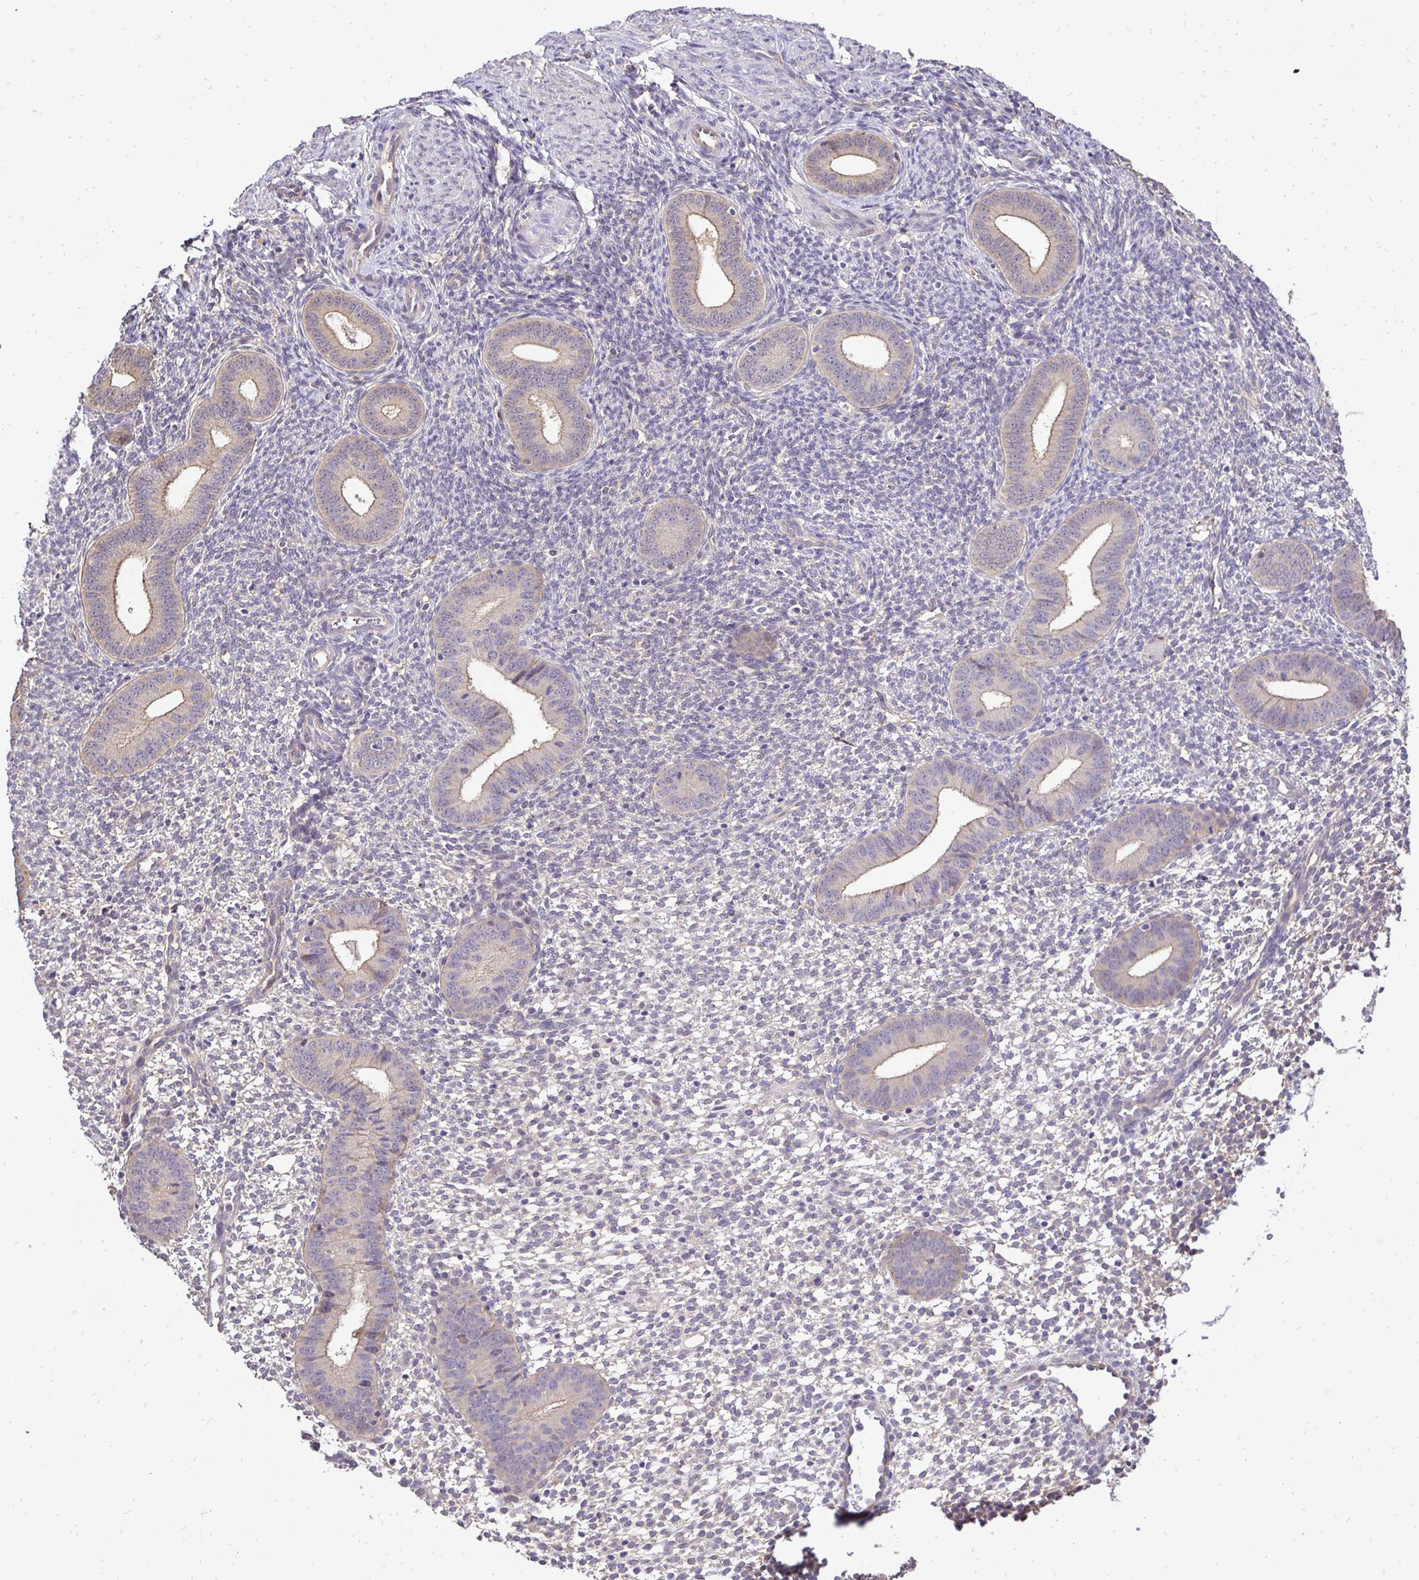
{"staining": {"intensity": "negative", "quantity": "none", "location": "none"}, "tissue": "endometrium", "cell_type": "Cells in endometrial stroma", "image_type": "normal", "snomed": [{"axis": "morphology", "description": "Normal tissue, NOS"}, {"axis": "topography", "description": "Endometrium"}], "caption": "DAB (3,3'-diaminobenzidine) immunohistochemical staining of benign human endometrium reveals no significant staining in cells in endometrial stroma. (Stains: DAB immunohistochemistry with hematoxylin counter stain, Microscopy: brightfield microscopy at high magnification).", "gene": "SLC9A1", "patient": {"sex": "female", "age": 40}}